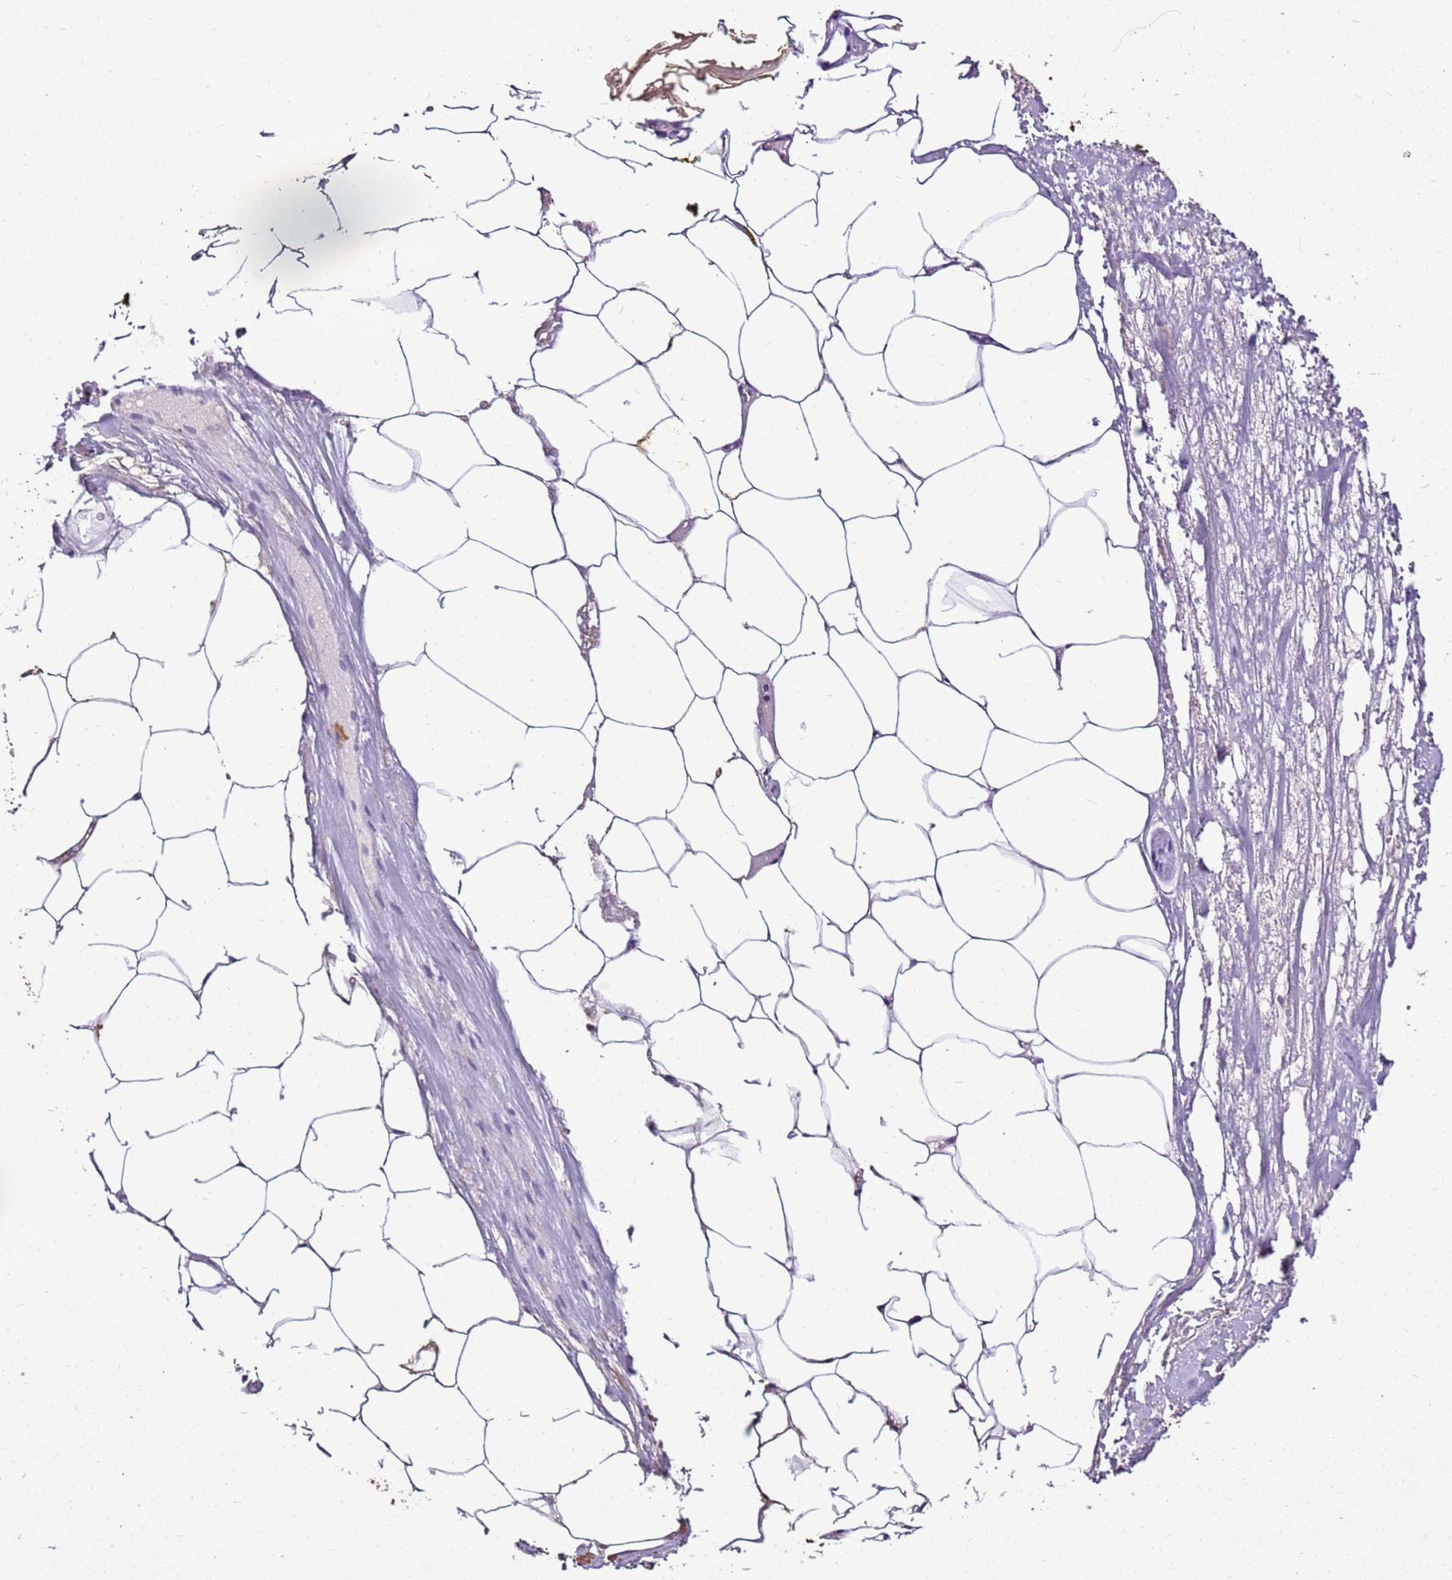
{"staining": {"intensity": "weak", "quantity": ">75%", "location": "cytoplasmic/membranous"}, "tissue": "adipose tissue", "cell_type": "Adipocytes", "image_type": "normal", "snomed": [{"axis": "morphology", "description": "Normal tissue, NOS"}, {"axis": "morphology", "description": "Adenocarcinoma, Low grade"}, {"axis": "topography", "description": "Prostate"}, {"axis": "topography", "description": "Peripheral nerve tissue"}], "caption": "This image shows immunohistochemistry (IHC) staining of benign human adipose tissue, with low weak cytoplasmic/membranous expression in approximately >75% of adipocytes.", "gene": "ARL10", "patient": {"sex": "male", "age": 63}}